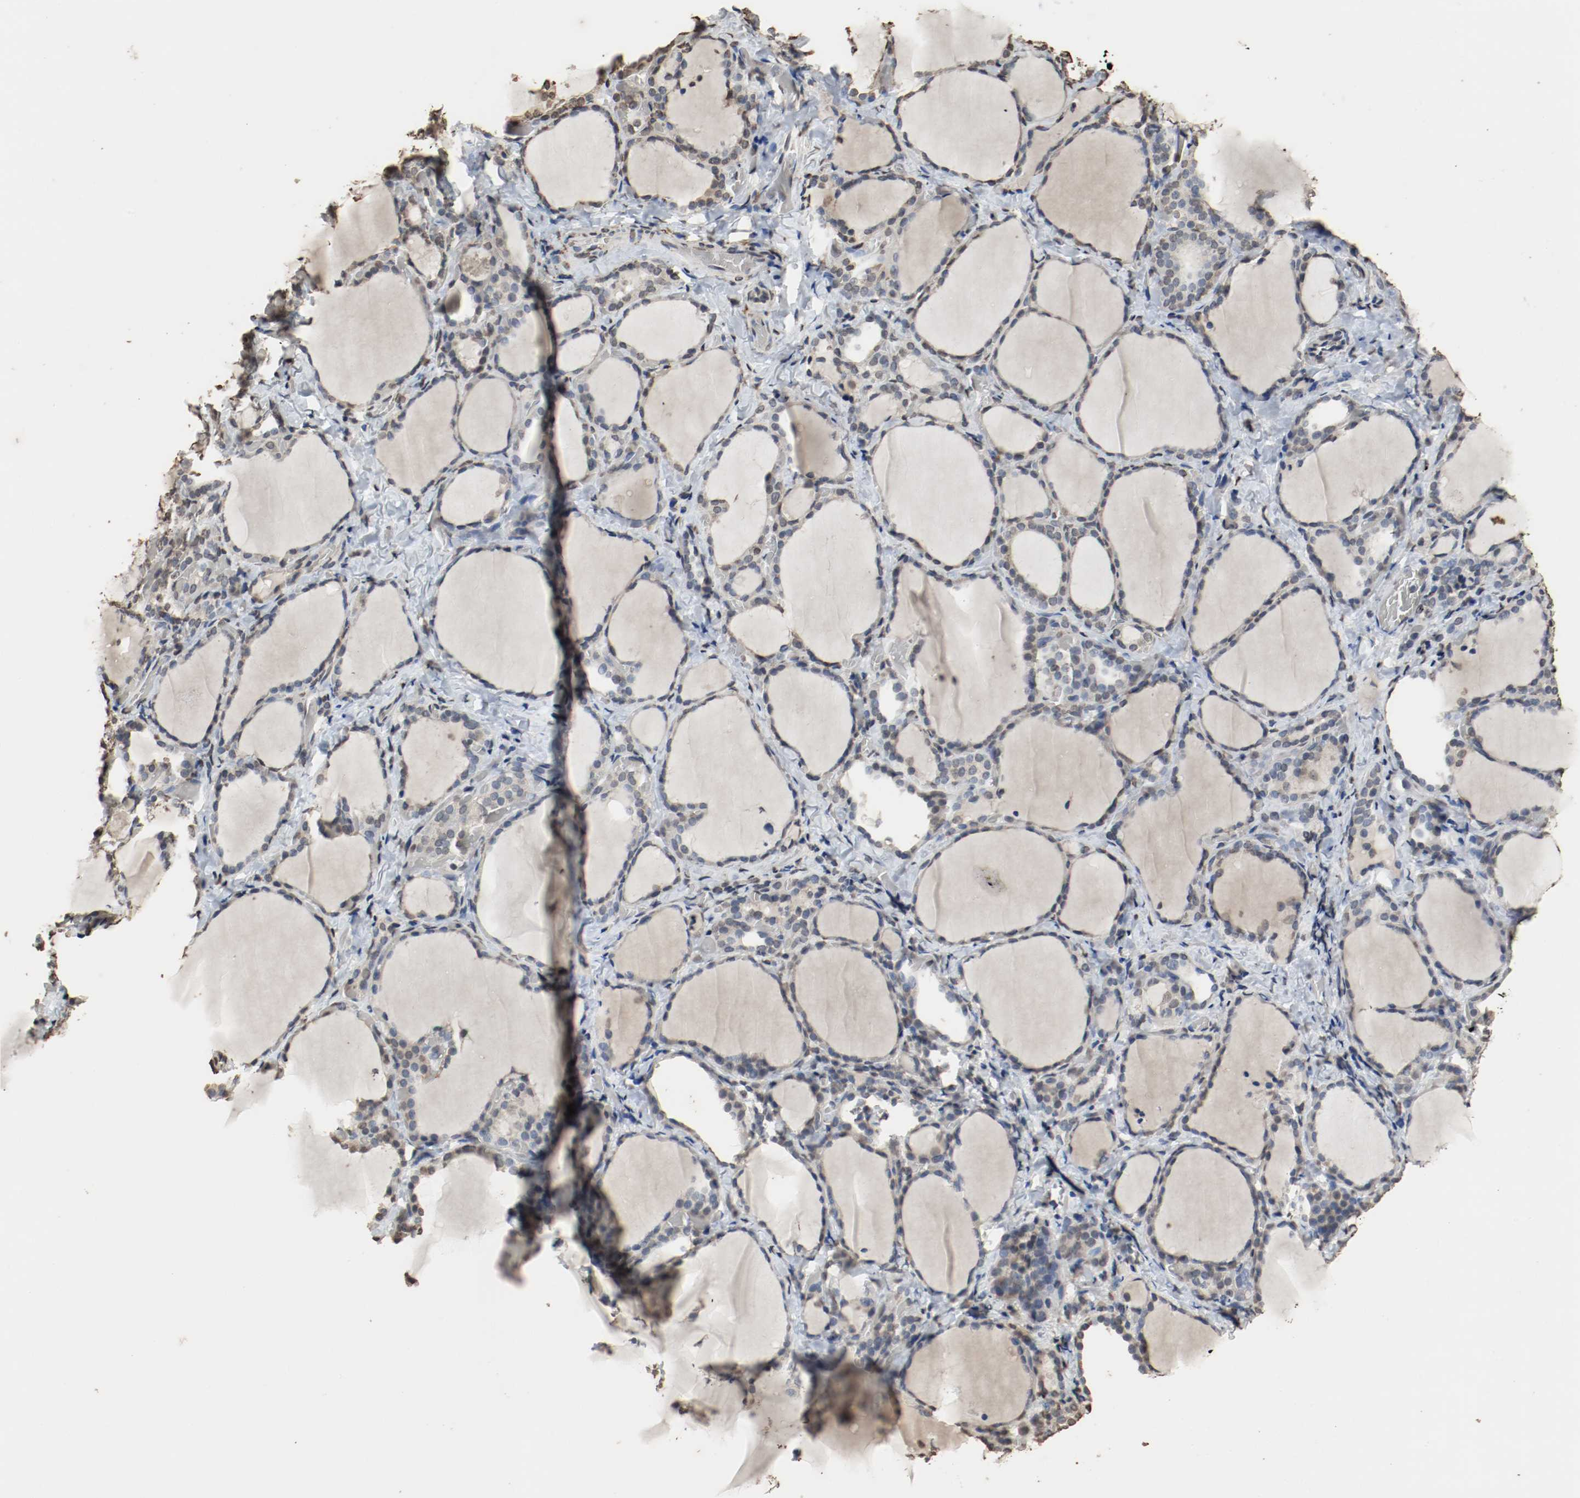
{"staining": {"intensity": "weak", "quantity": "<25%", "location": "cytoplasmic/membranous"}, "tissue": "thyroid gland", "cell_type": "Glandular cells", "image_type": "normal", "snomed": [{"axis": "morphology", "description": "Normal tissue, NOS"}, {"axis": "morphology", "description": "Papillary adenocarcinoma, NOS"}, {"axis": "topography", "description": "Thyroid gland"}], "caption": "Thyroid gland stained for a protein using immunohistochemistry displays no staining glandular cells.", "gene": "RTN4", "patient": {"sex": "female", "age": 30}}